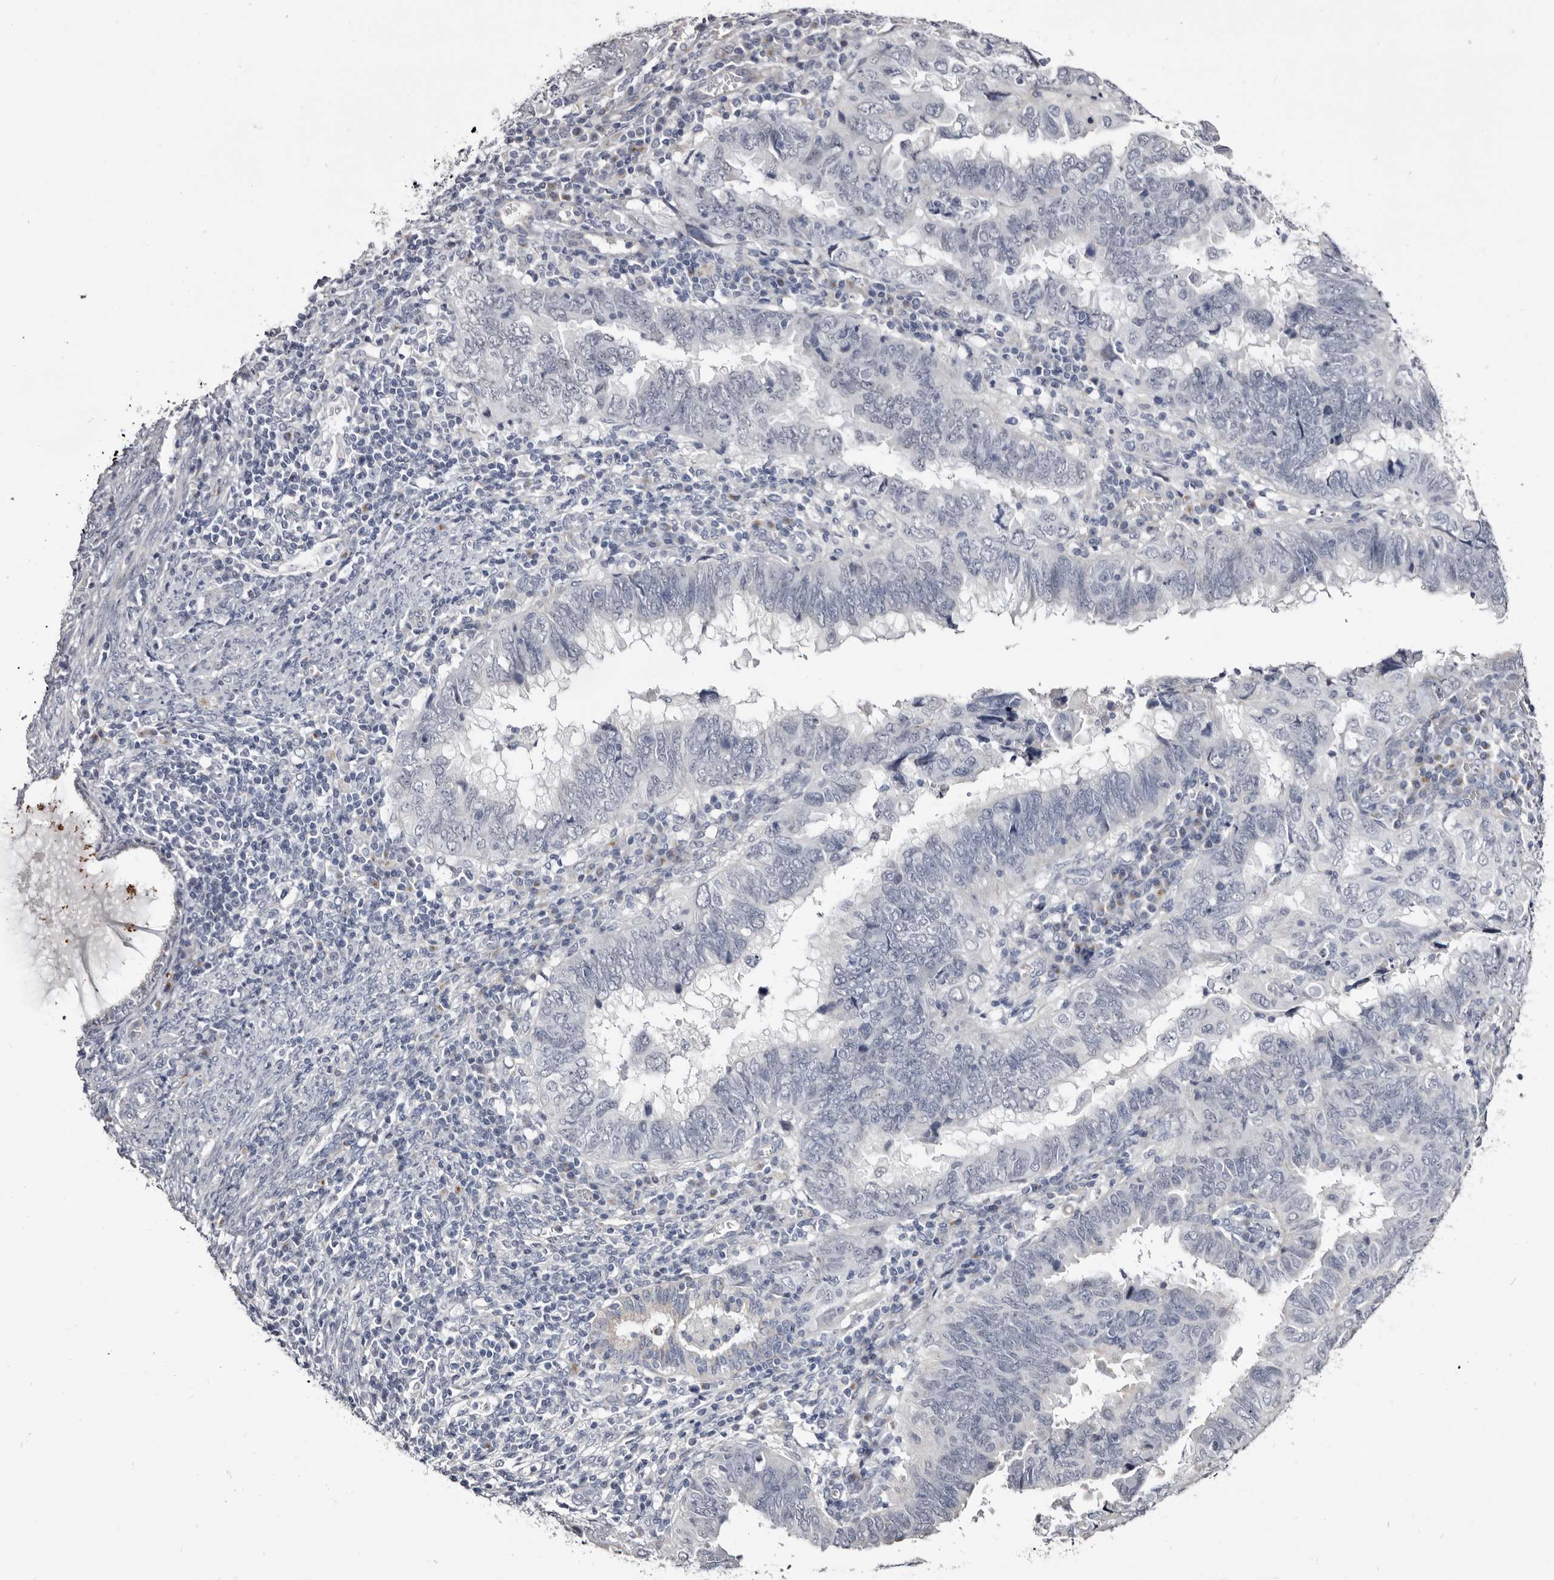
{"staining": {"intensity": "negative", "quantity": "none", "location": "none"}, "tissue": "endometrial cancer", "cell_type": "Tumor cells", "image_type": "cancer", "snomed": [{"axis": "morphology", "description": "Adenocarcinoma, NOS"}, {"axis": "topography", "description": "Uterus"}], "caption": "DAB immunohistochemical staining of human endometrial adenocarcinoma reveals no significant expression in tumor cells.", "gene": "CASQ1", "patient": {"sex": "female", "age": 77}}